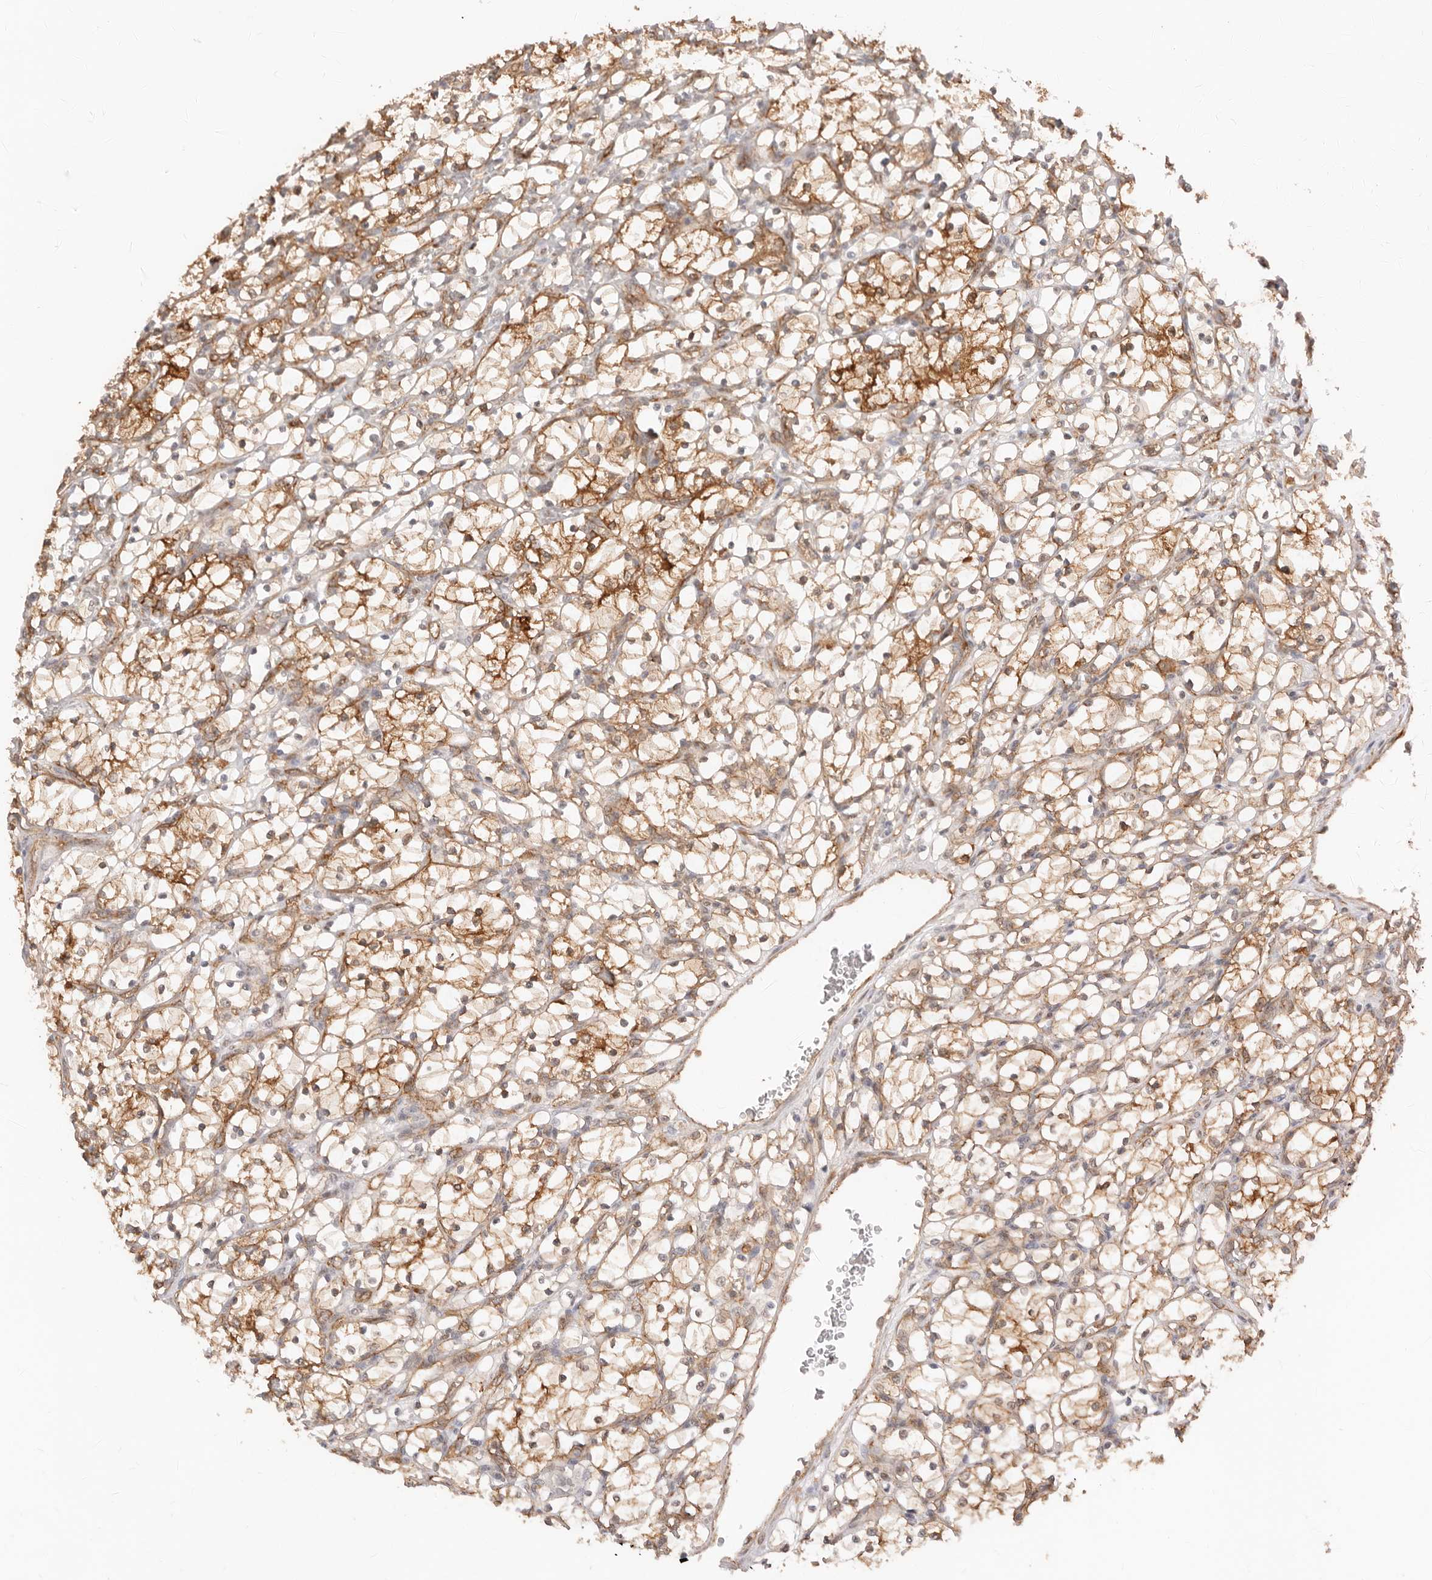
{"staining": {"intensity": "moderate", "quantity": ">75%", "location": "cytoplasmic/membranous"}, "tissue": "renal cancer", "cell_type": "Tumor cells", "image_type": "cancer", "snomed": [{"axis": "morphology", "description": "Adenocarcinoma, NOS"}, {"axis": "topography", "description": "Kidney"}], "caption": "This is an image of IHC staining of renal cancer (adenocarcinoma), which shows moderate staining in the cytoplasmic/membranous of tumor cells.", "gene": "HEXD", "patient": {"sex": "female", "age": 69}}